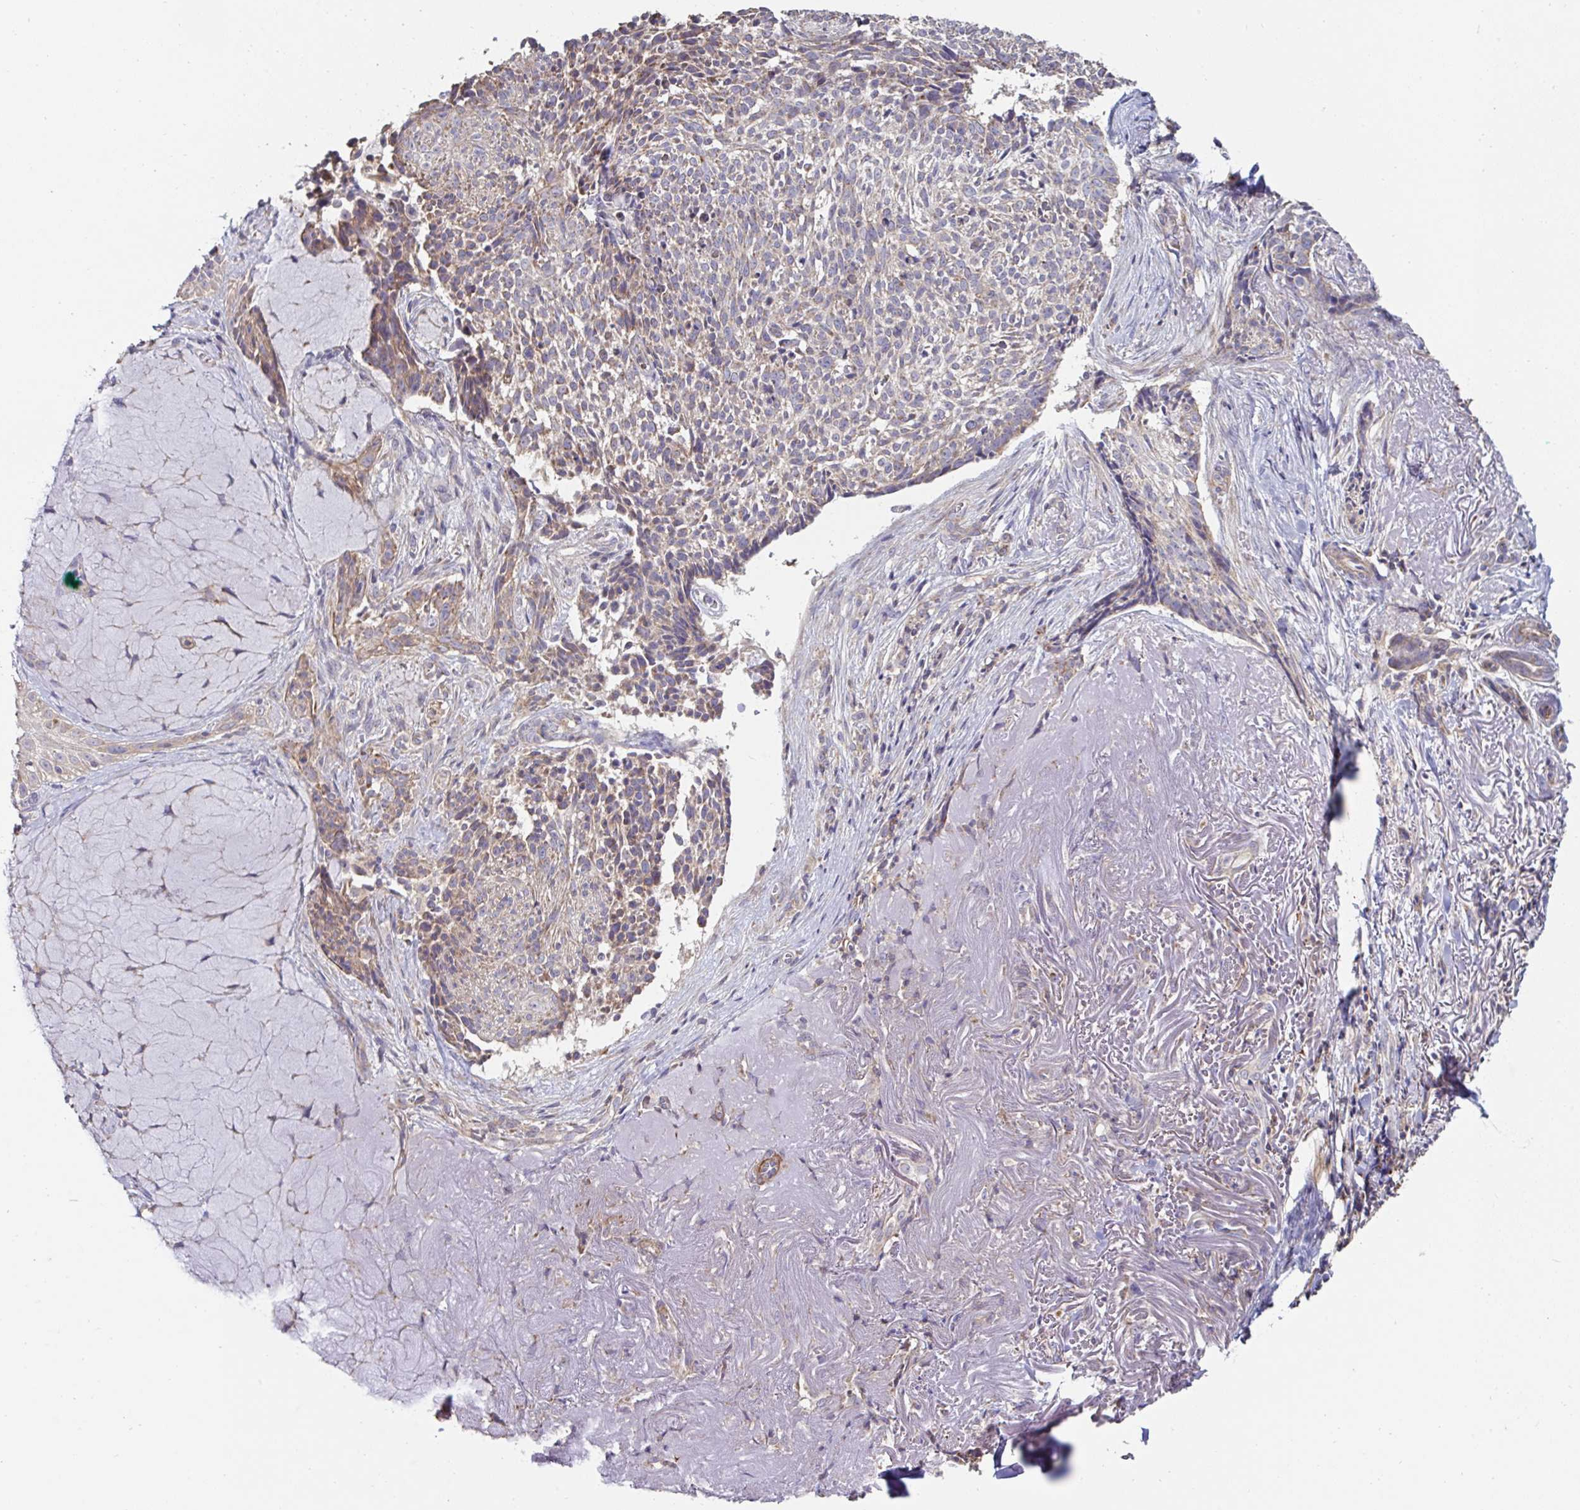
{"staining": {"intensity": "weak", "quantity": "25%-75%", "location": "cytoplasmic/membranous"}, "tissue": "skin cancer", "cell_type": "Tumor cells", "image_type": "cancer", "snomed": [{"axis": "morphology", "description": "Basal cell carcinoma"}, {"axis": "topography", "description": "Skin"}, {"axis": "topography", "description": "Skin of face"}], "caption": "Basal cell carcinoma (skin) stained with immunohistochemistry reveals weak cytoplasmic/membranous positivity in about 25%-75% of tumor cells.", "gene": "DZANK1", "patient": {"sex": "female", "age": 95}}